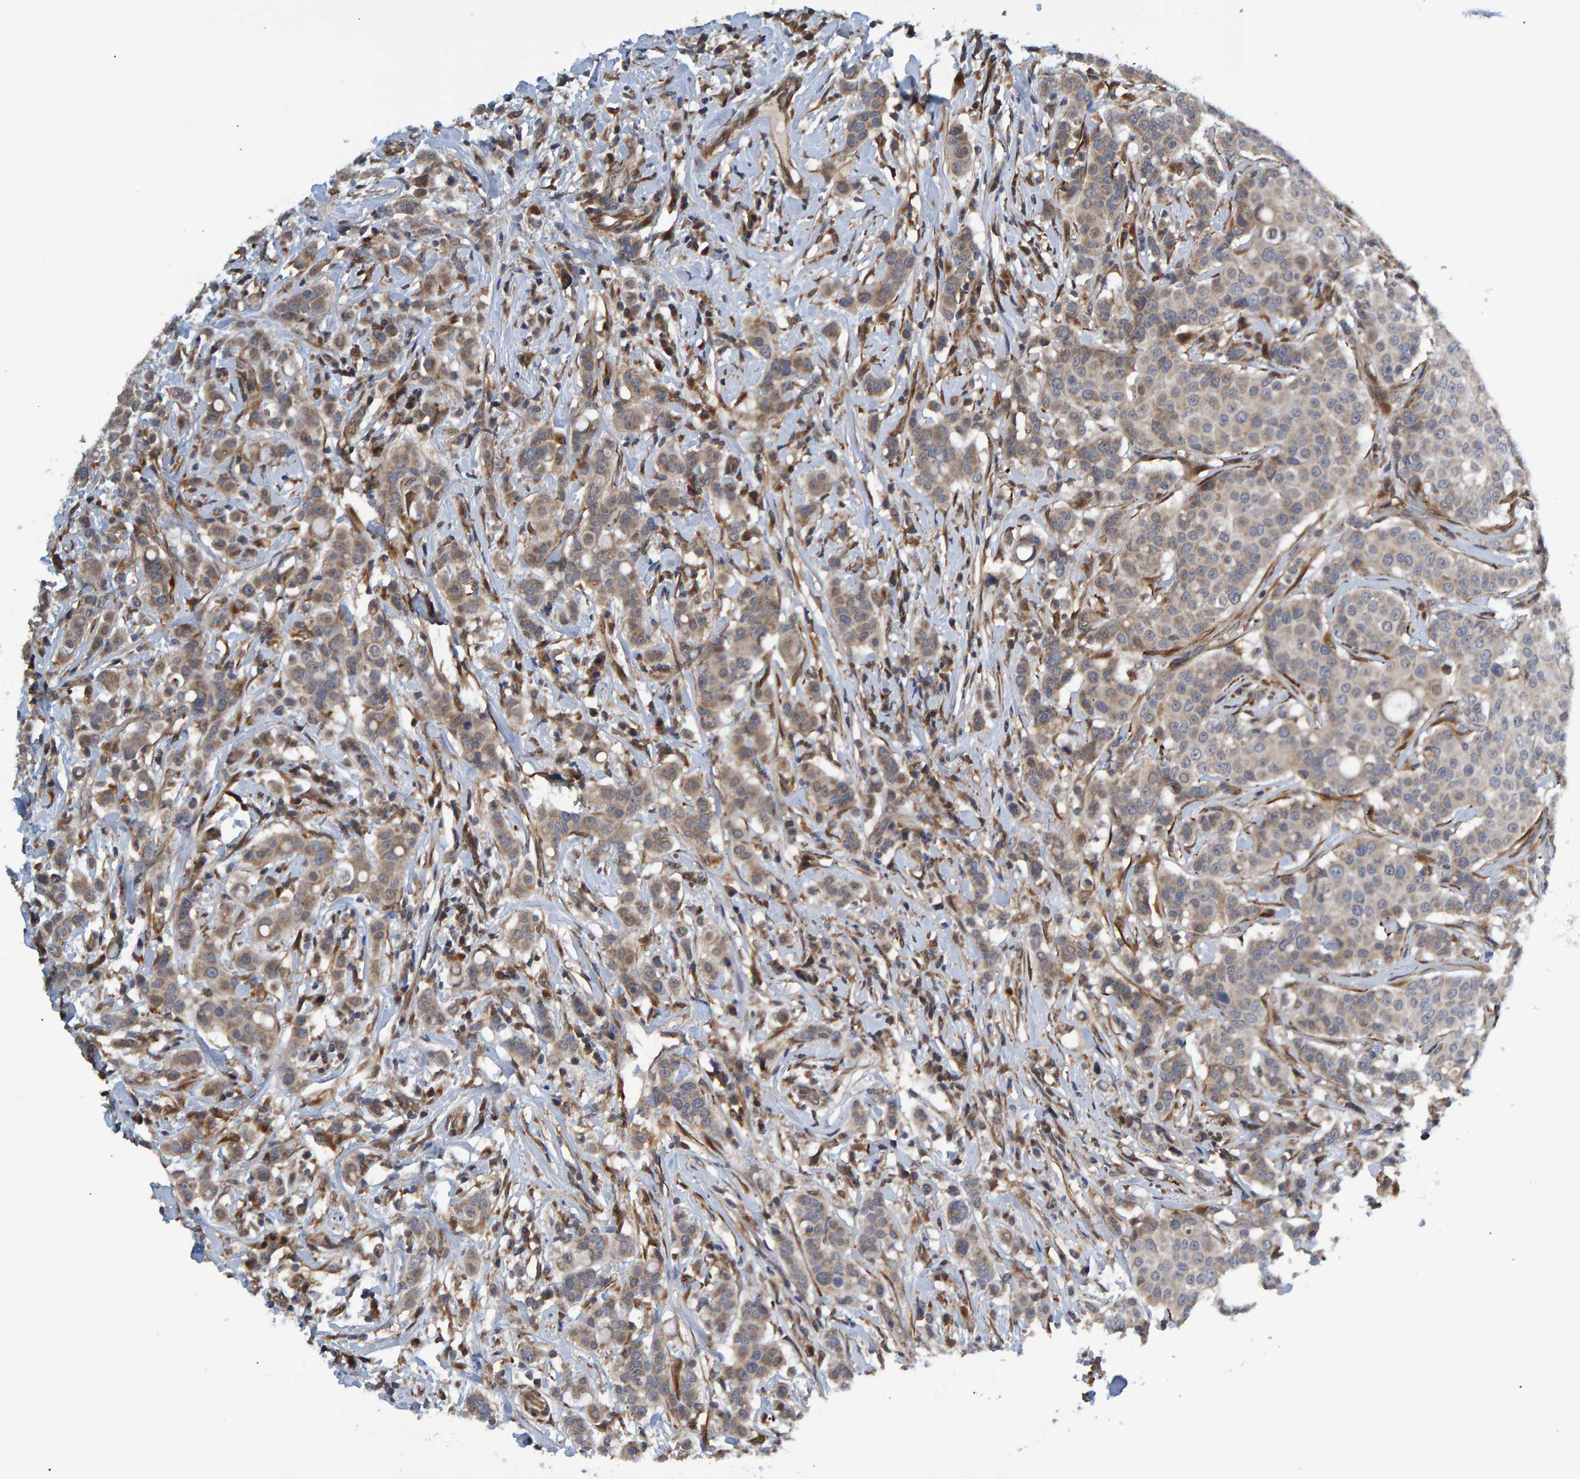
{"staining": {"intensity": "weak", "quantity": "25%-75%", "location": "cytoplasmic/membranous"}, "tissue": "breast cancer", "cell_type": "Tumor cells", "image_type": "cancer", "snomed": [{"axis": "morphology", "description": "Duct carcinoma"}, {"axis": "topography", "description": "Breast"}], "caption": "Invasive ductal carcinoma (breast) stained with DAB (3,3'-diaminobenzidine) immunohistochemistry (IHC) displays low levels of weak cytoplasmic/membranous expression in approximately 25%-75% of tumor cells.", "gene": "ATP6V1H", "patient": {"sex": "female", "age": 27}}